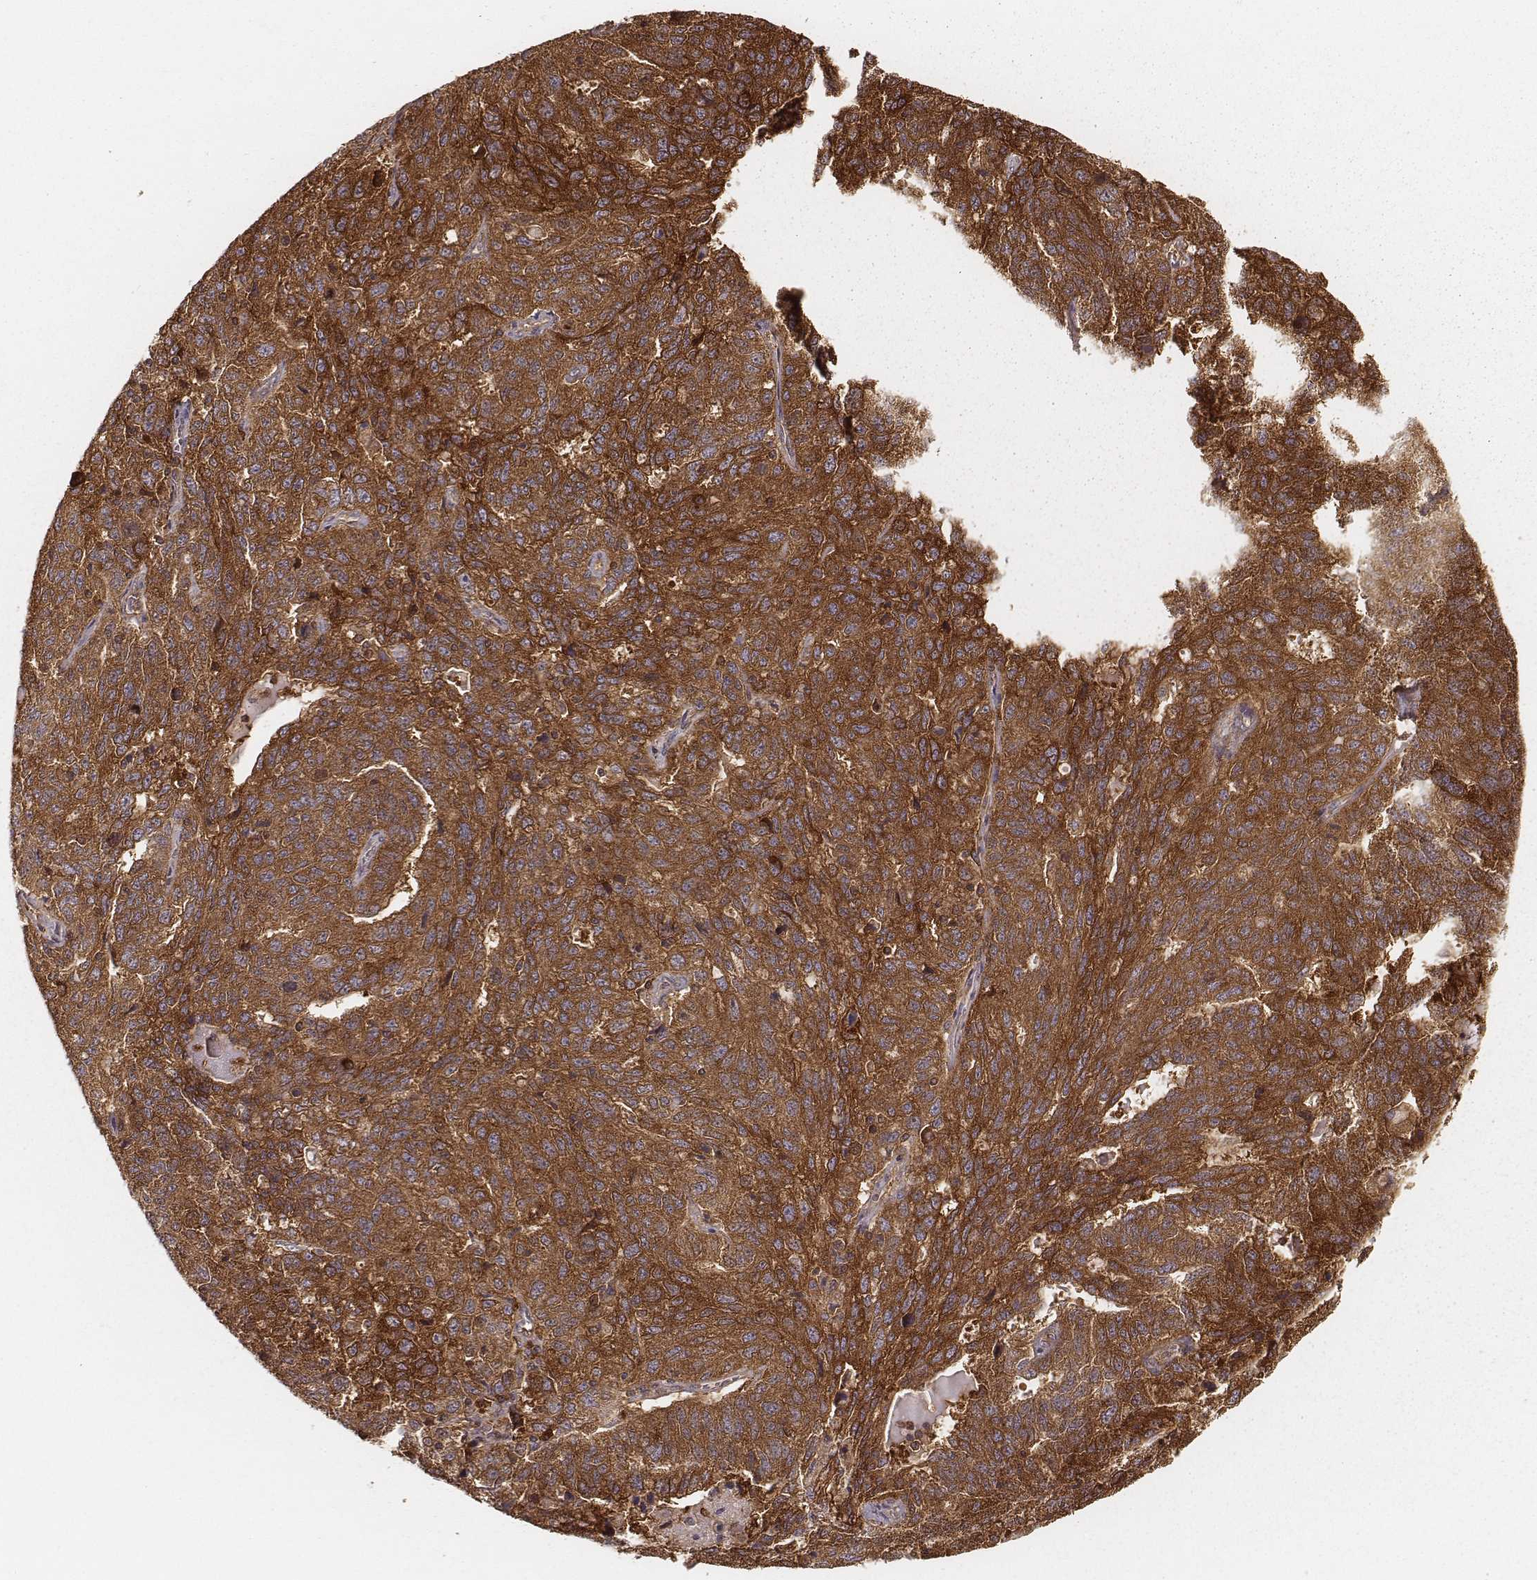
{"staining": {"intensity": "strong", "quantity": ">75%", "location": "cytoplasmic/membranous"}, "tissue": "ovarian cancer", "cell_type": "Tumor cells", "image_type": "cancer", "snomed": [{"axis": "morphology", "description": "Cystadenocarcinoma, serous, NOS"}, {"axis": "topography", "description": "Ovary"}], "caption": "Approximately >75% of tumor cells in ovarian cancer (serous cystadenocarcinoma) reveal strong cytoplasmic/membranous protein staining as visualized by brown immunohistochemical staining.", "gene": "CARS1", "patient": {"sex": "female", "age": 71}}